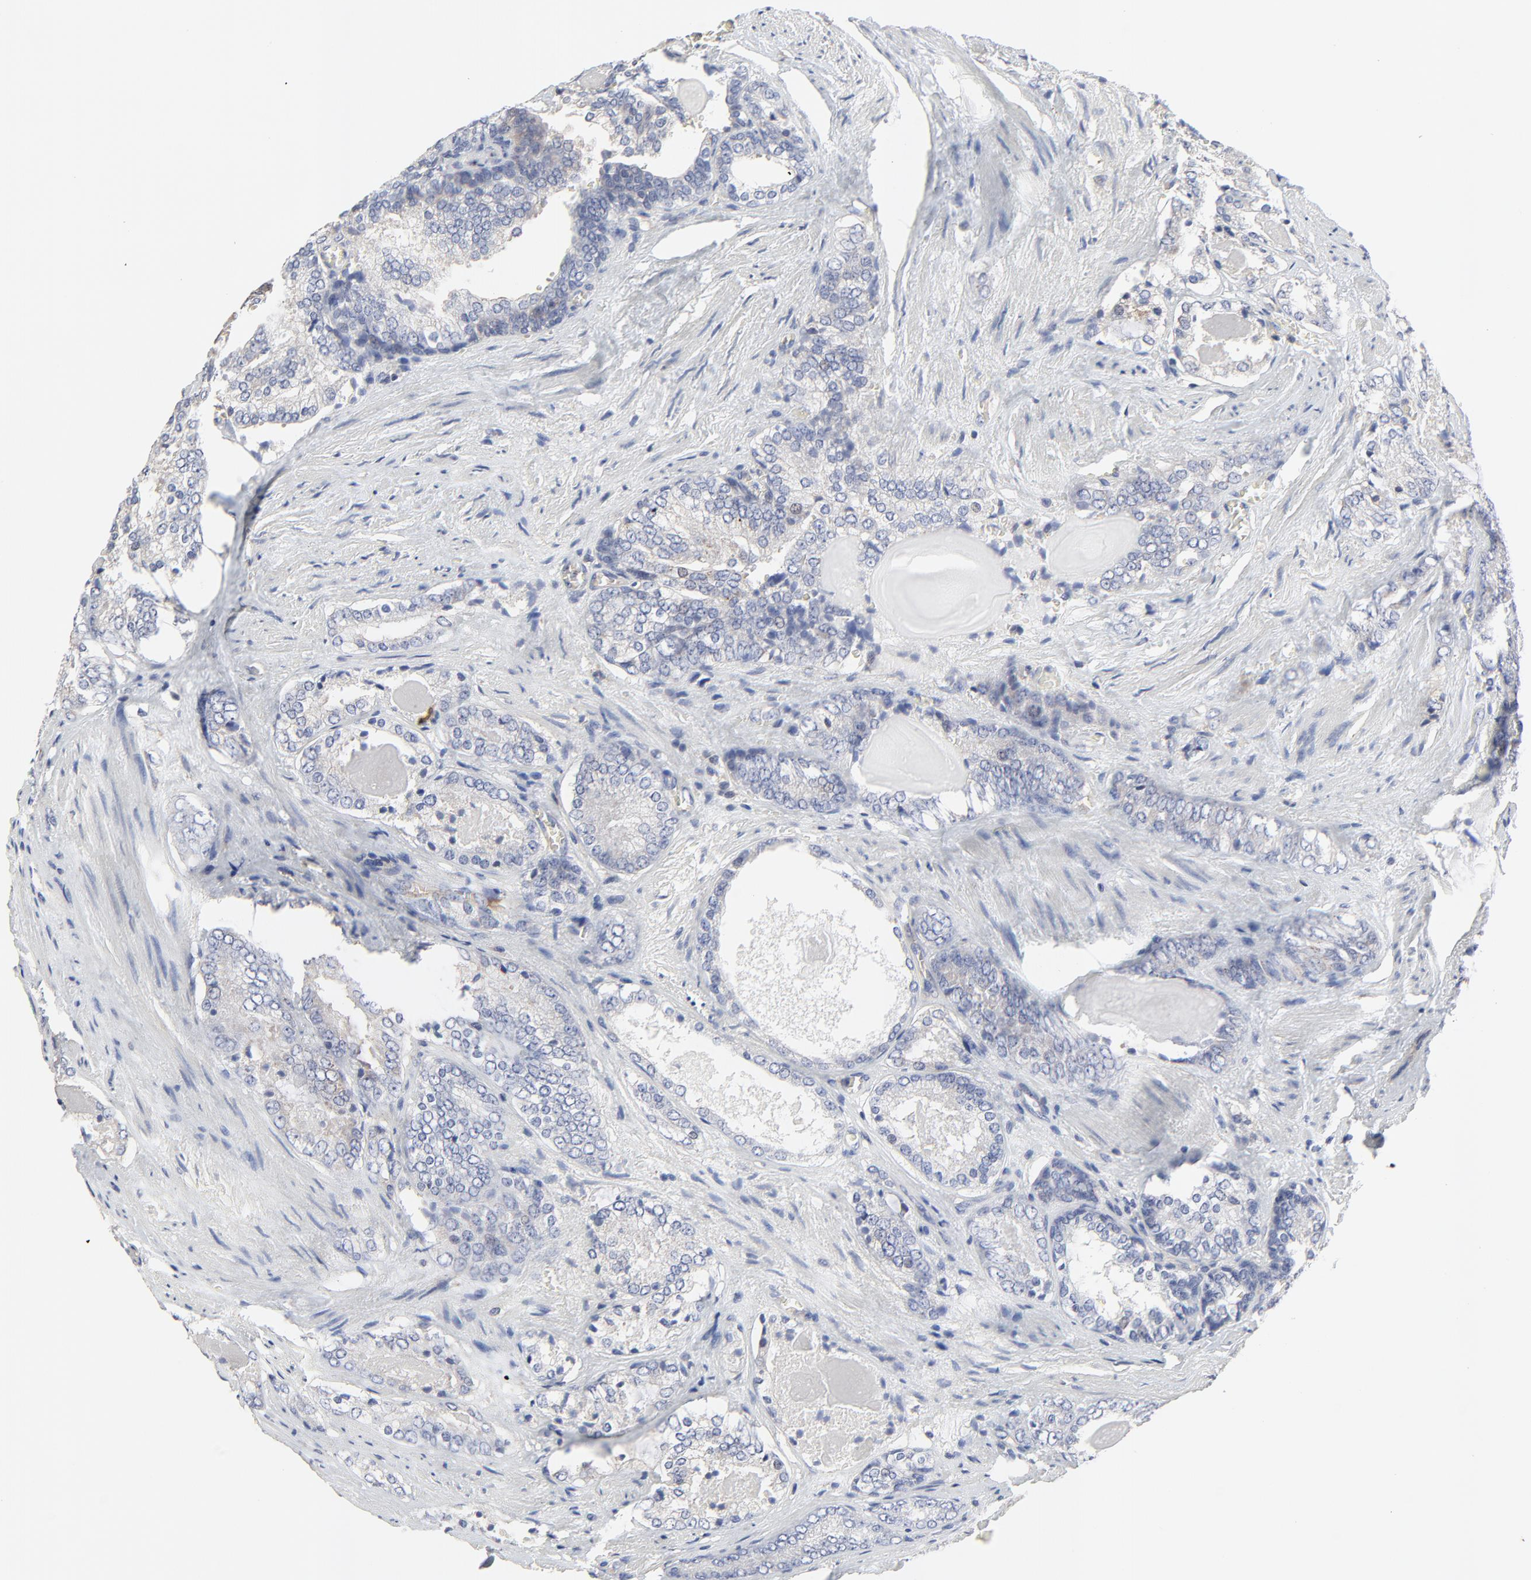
{"staining": {"intensity": "weak", "quantity": "<25%", "location": "cytoplasmic/membranous"}, "tissue": "prostate cancer", "cell_type": "Tumor cells", "image_type": "cancer", "snomed": [{"axis": "morphology", "description": "Adenocarcinoma, Medium grade"}, {"axis": "topography", "description": "Prostate"}], "caption": "Tumor cells are negative for protein expression in human prostate medium-grade adenocarcinoma.", "gene": "NXF3", "patient": {"sex": "male", "age": 60}}